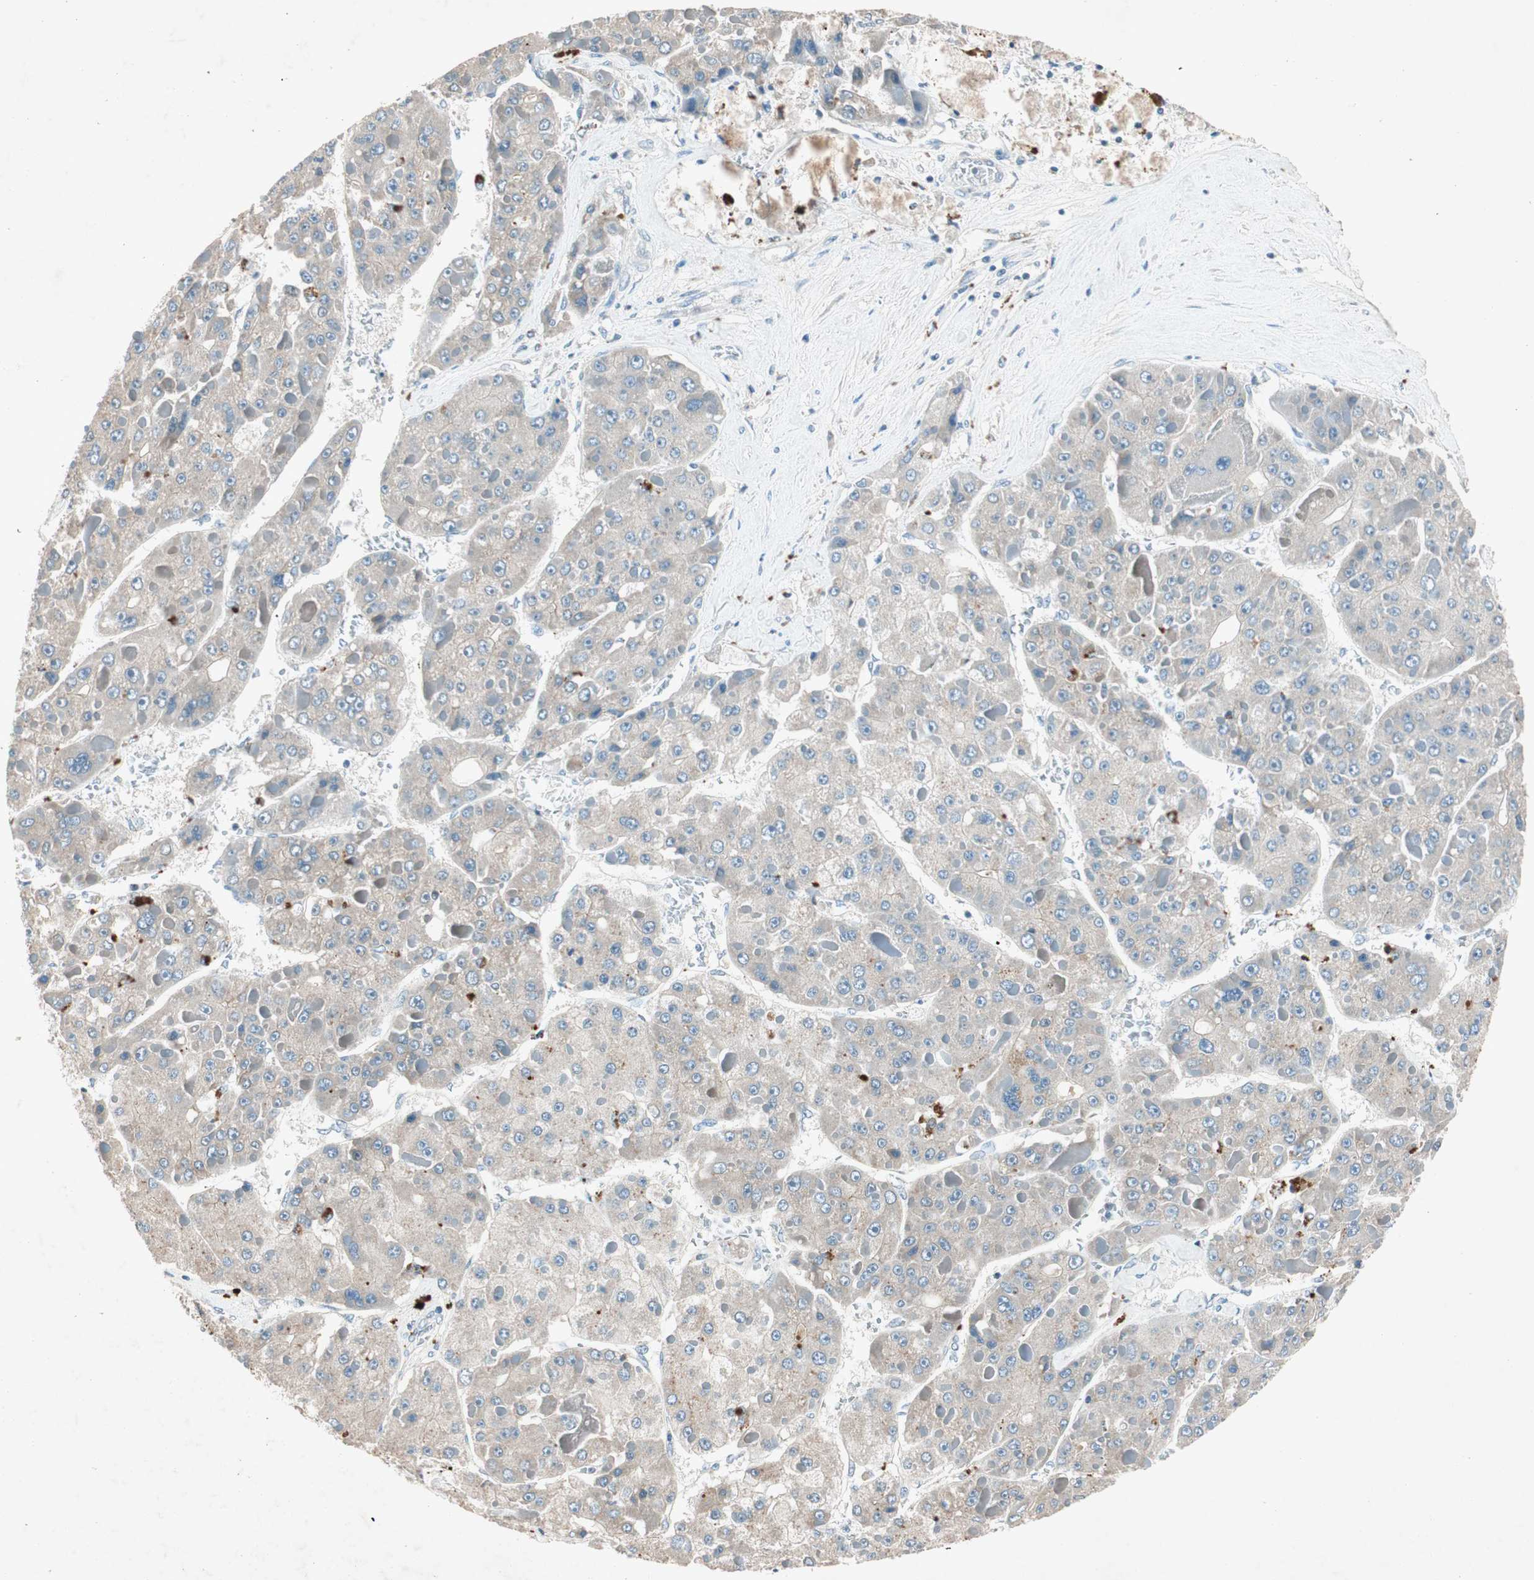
{"staining": {"intensity": "weak", "quantity": "25%-75%", "location": "cytoplasmic/membranous"}, "tissue": "liver cancer", "cell_type": "Tumor cells", "image_type": "cancer", "snomed": [{"axis": "morphology", "description": "Carcinoma, Hepatocellular, NOS"}, {"axis": "topography", "description": "Liver"}], "caption": "A micrograph of liver hepatocellular carcinoma stained for a protein reveals weak cytoplasmic/membranous brown staining in tumor cells.", "gene": "NKAIN1", "patient": {"sex": "female", "age": 73}}